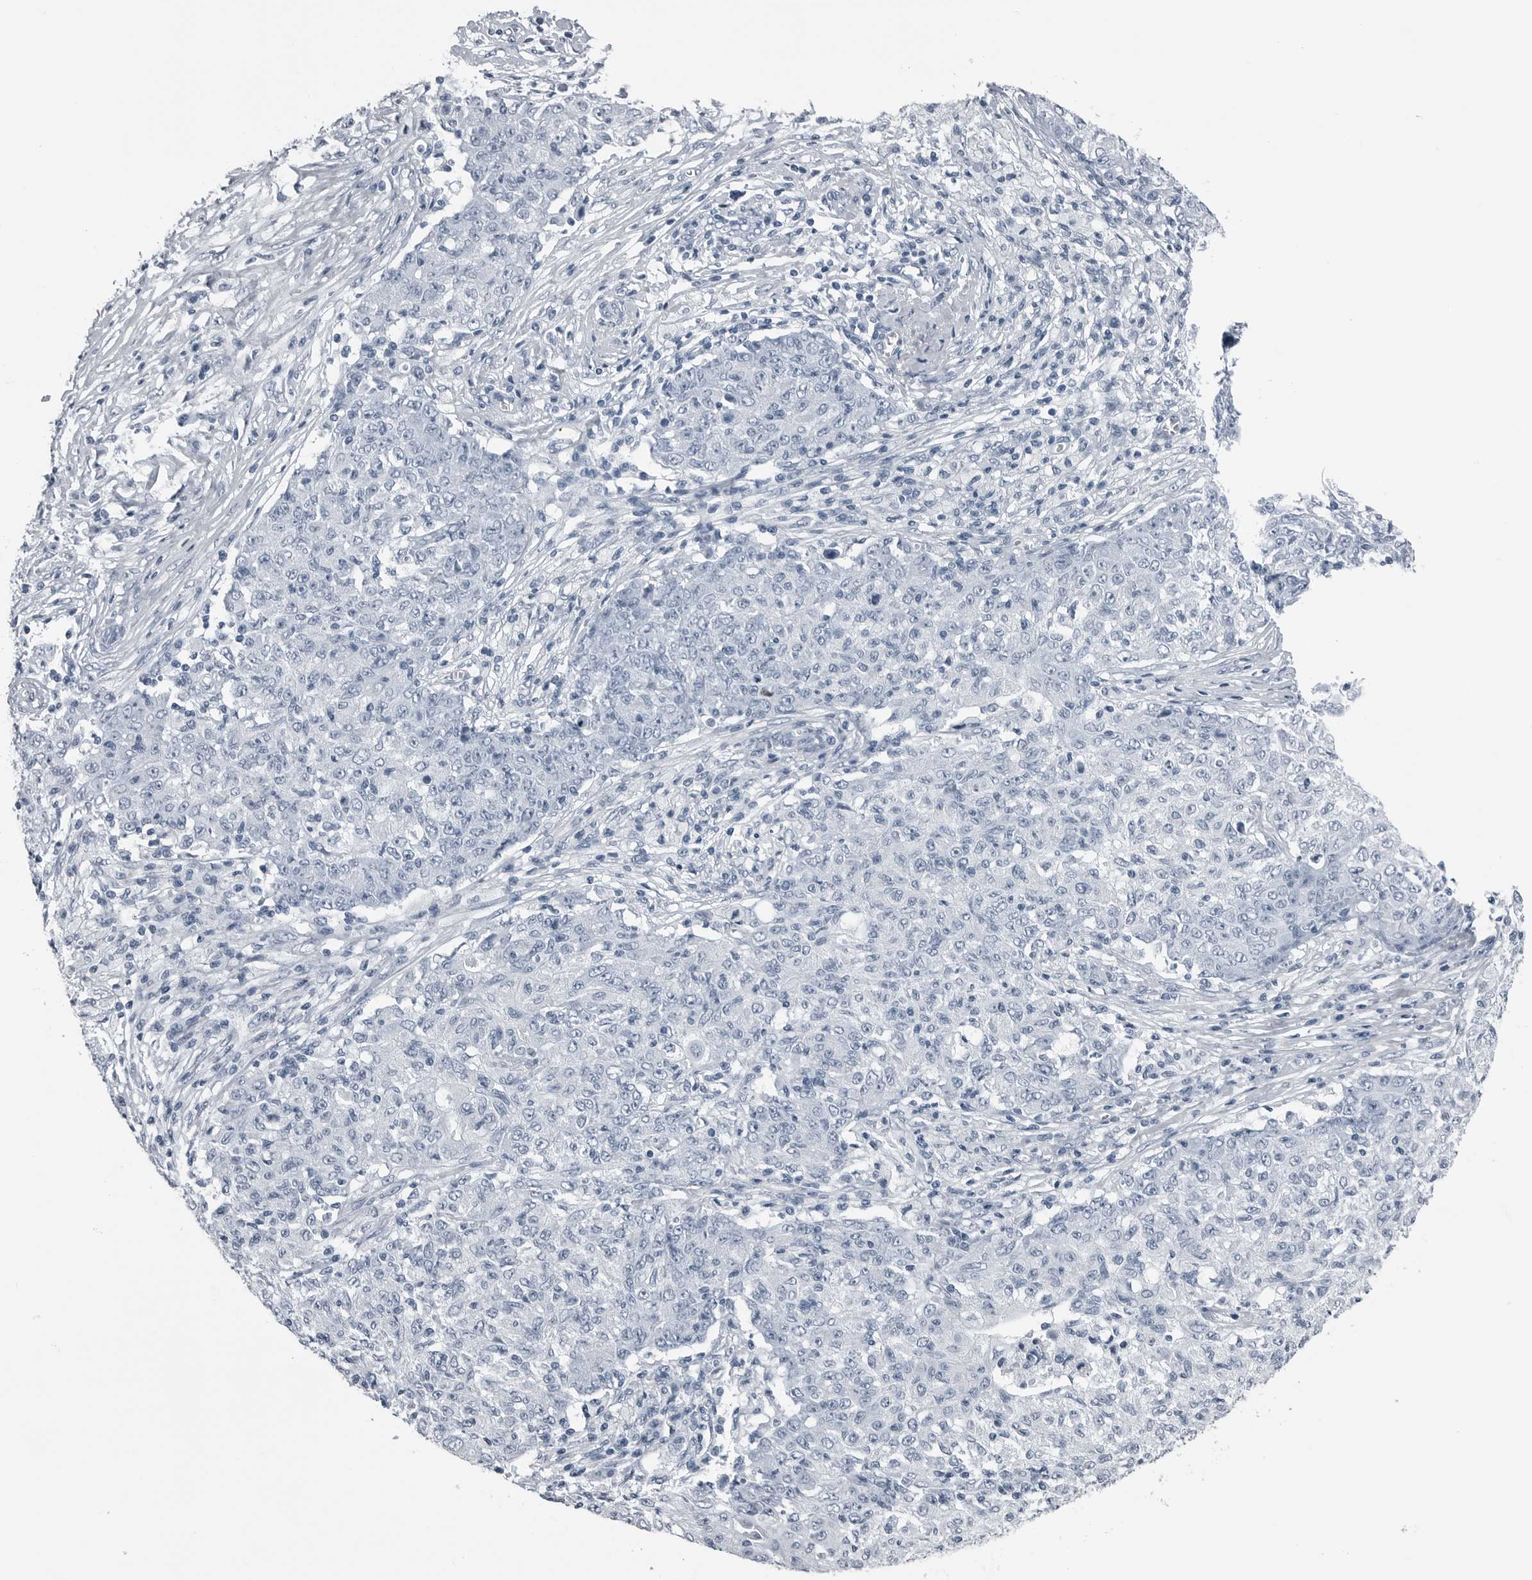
{"staining": {"intensity": "negative", "quantity": "none", "location": "none"}, "tissue": "ovarian cancer", "cell_type": "Tumor cells", "image_type": "cancer", "snomed": [{"axis": "morphology", "description": "Carcinoma, endometroid"}, {"axis": "topography", "description": "Ovary"}], "caption": "IHC image of human ovarian cancer stained for a protein (brown), which shows no positivity in tumor cells. The staining is performed using DAB (3,3'-diaminobenzidine) brown chromogen with nuclei counter-stained in using hematoxylin.", "gene": "SPINK1", "patient": {"sex": "female", "age": 42}}